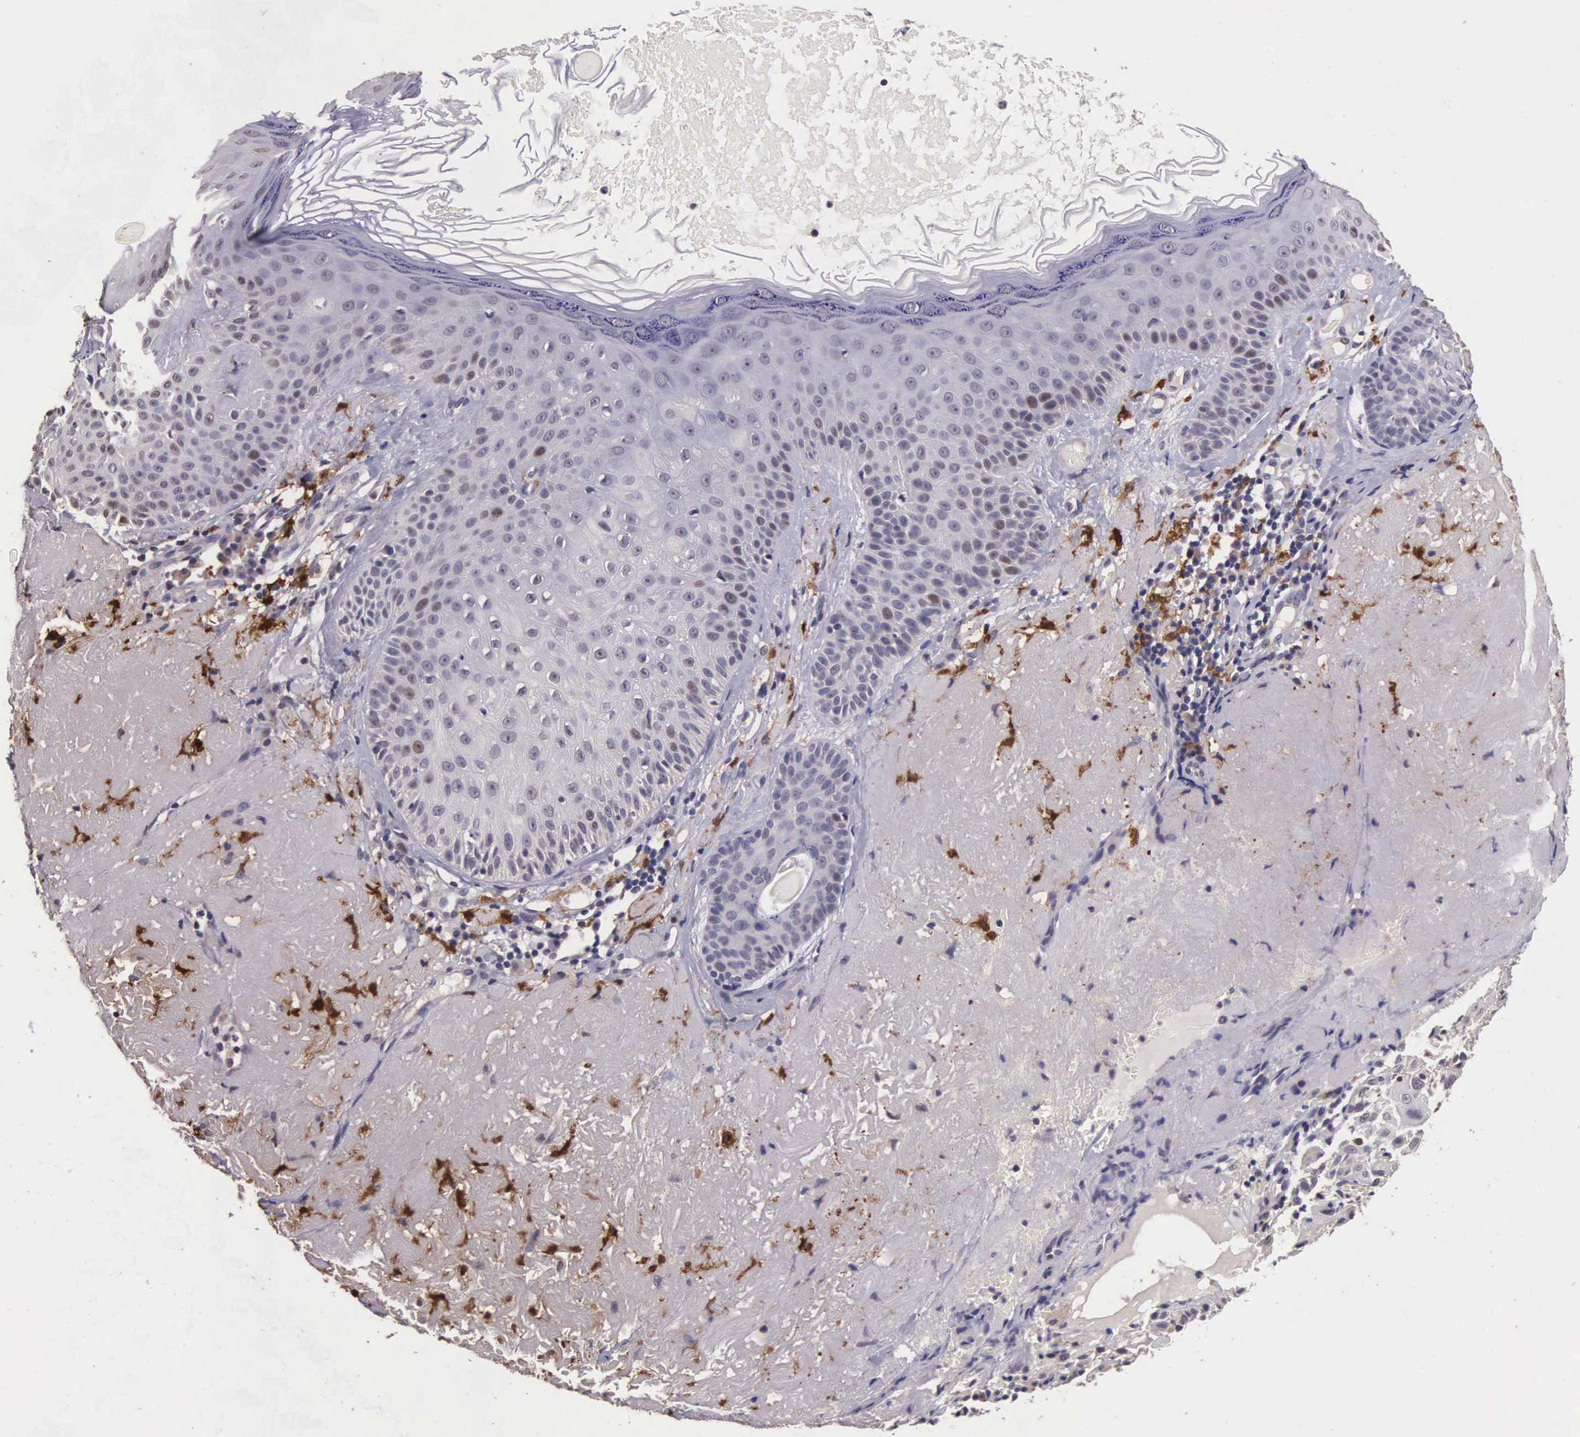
{"staining": {"intensity": "weak", "quantity": "25%-75%", "location": "cytoplasmic/membranous,nuclear"}, "tissue": "skin cancer", "cell_type": "Tumor cells", "image_type": "cancer", "snomed": [{"axis": "morphology", "description": "Squamous cell carcinoma, NOS"}, {"axis": "topography", "description": "Skin"}], "caption": "Squamous cell carcinoma (skin) was stained to show a protein in brown. There is low levels of weak cytoplasmic/membranous and nuclear staining in approximately 25%-75% of tumor cells. (DAB (3,3'-diaminobenzidine) = brown stain, brightfield microscopy at high magnification).", "gene": "CDC45", "patient": {"sex": "female", "age": 89}}